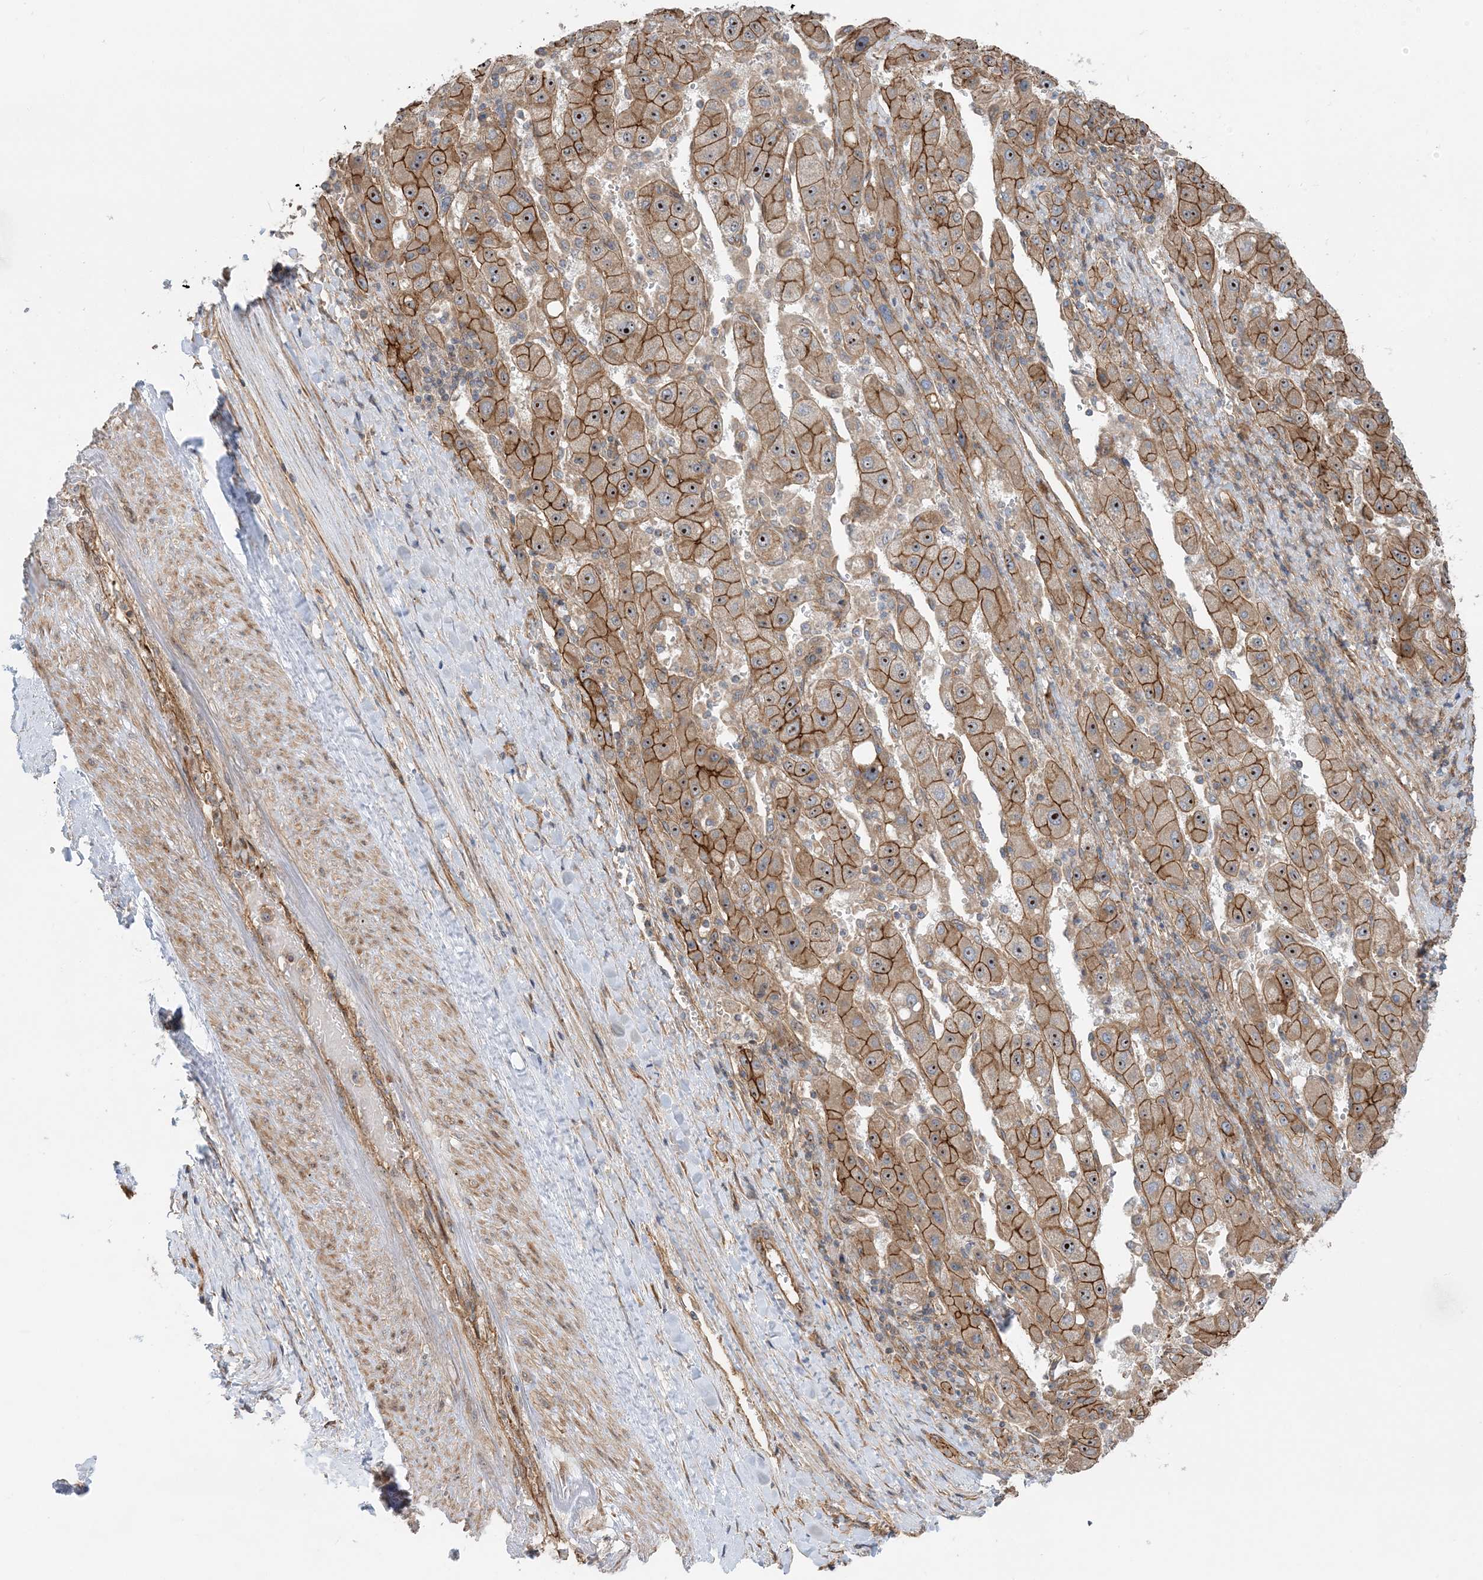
{"staining": {"intensity": "moderate", "quantity": ">75%", "location": "cytoplasmic/membranous,nuclear"}, "tissue": "liver cancer", "cell_type": "Tumor cells", "image_type": "cancer", "snomed": [{"axis": "morphology", "description": "Carcinoma, Hepatocellular, NOS"}, {"axis": "topography", "description": "Liver"}], "caption": "Liver hepatocellular carcinoma was stained to show a protein in brown. There is medium levels of moderate cytoplasmic/membranous and nuclear positivity in about >75% of tumor cells. Using DAB (3,3'-diaminobenzidine) (brown) and hematoxylin (blue) stains, captured at high magnification using brightfield microscopy.", "gene": "MYL5", "patient": {"sex": "female", "age": 73}}